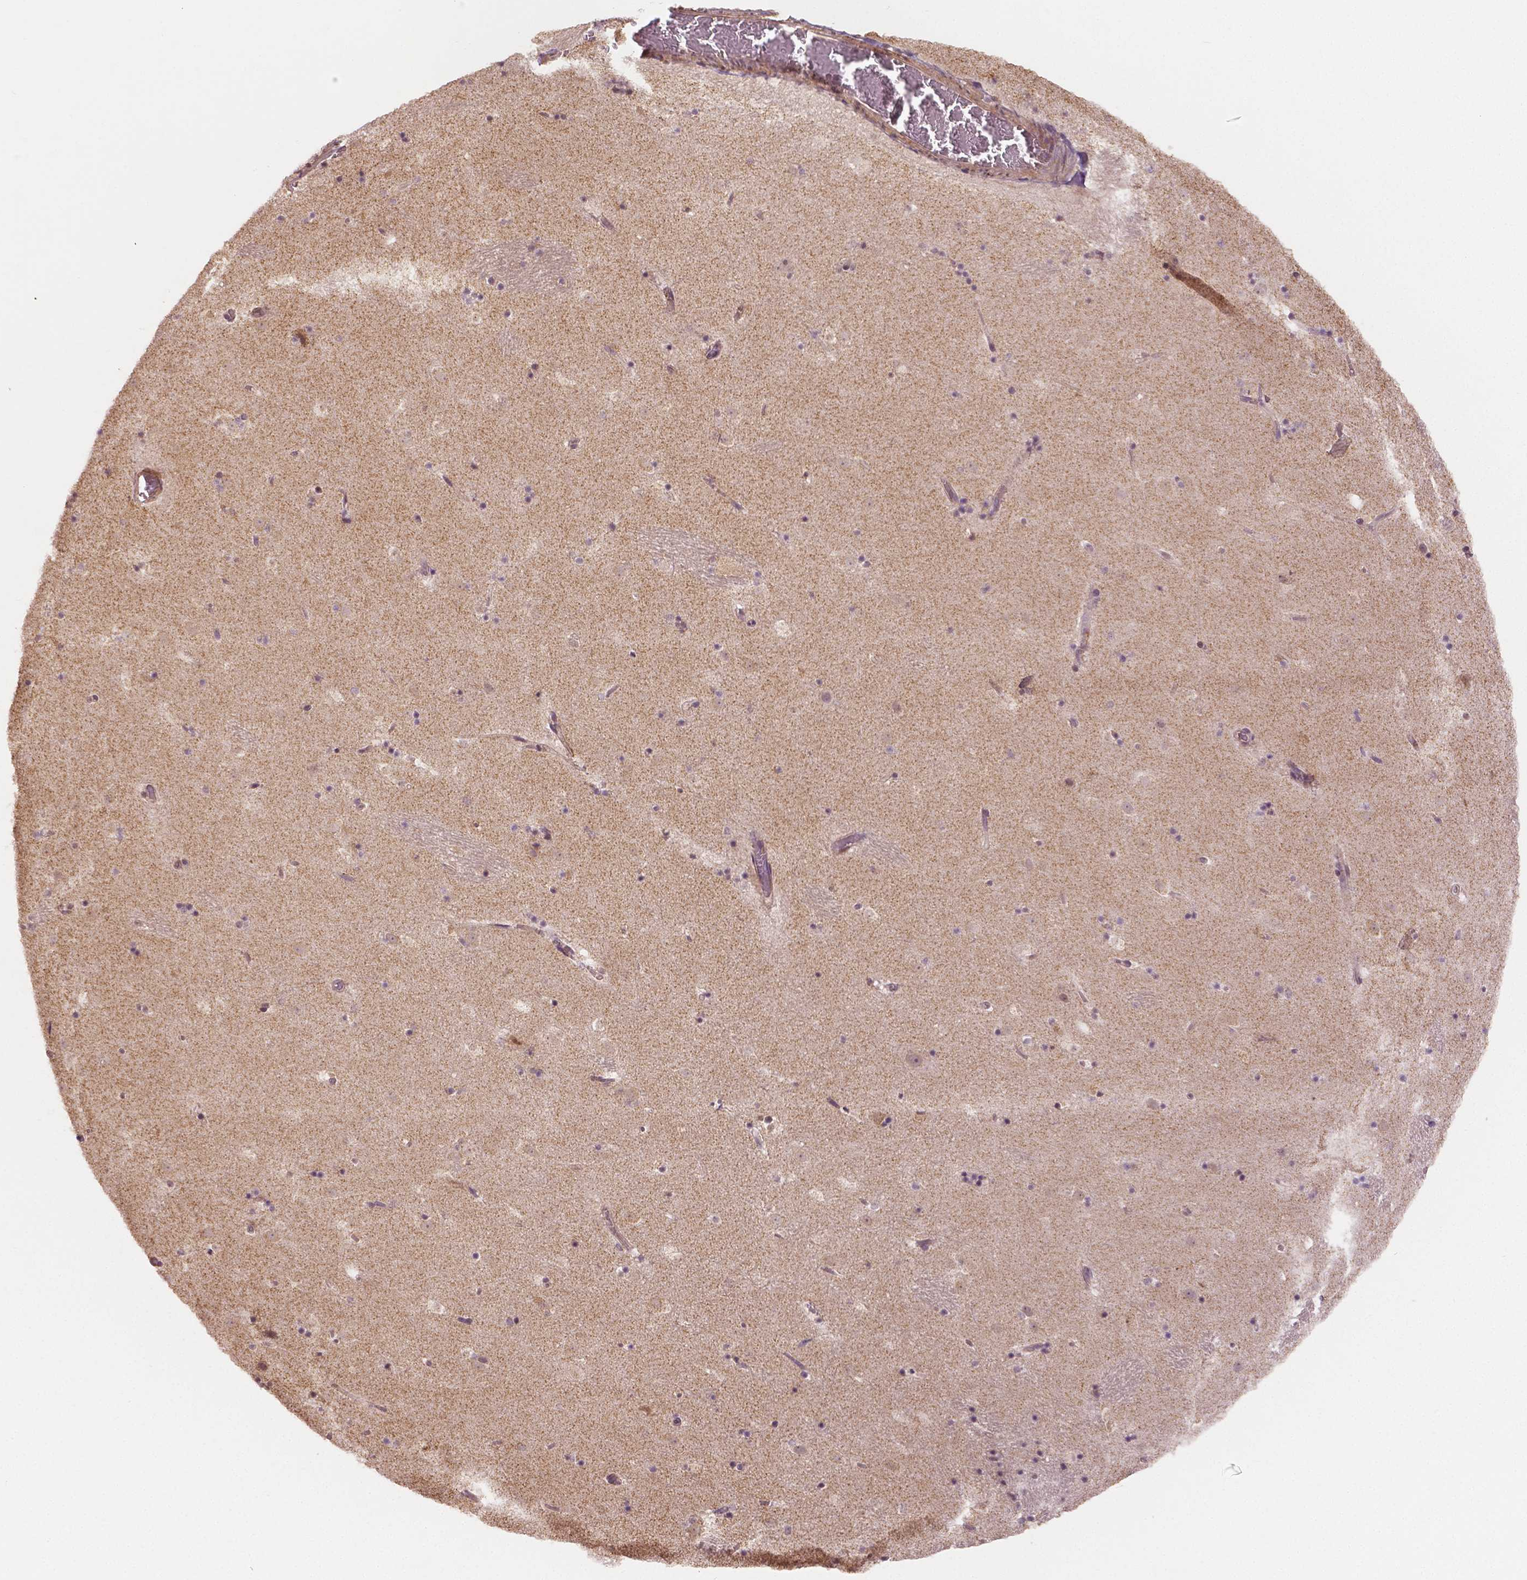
{"staining": {"intensity": "negative", "quantity": "none", "location": "none"}, "tissue": "caudate", "cell_type": "Glial cells", "image_type": "normal", "snomed": [{"axis": "morphology", "description": "Normal tissue, NOS"}, {"axis": "topography", "description": "Lateral ventricle wall"}], "caption": "Immunohistochemical staining of normal human caudate demonstrates no significant expression in glial cells. Nuclei are stained in blue.", "gene": "CLBA1", "patient": {"sex": "male", "age": 37}}